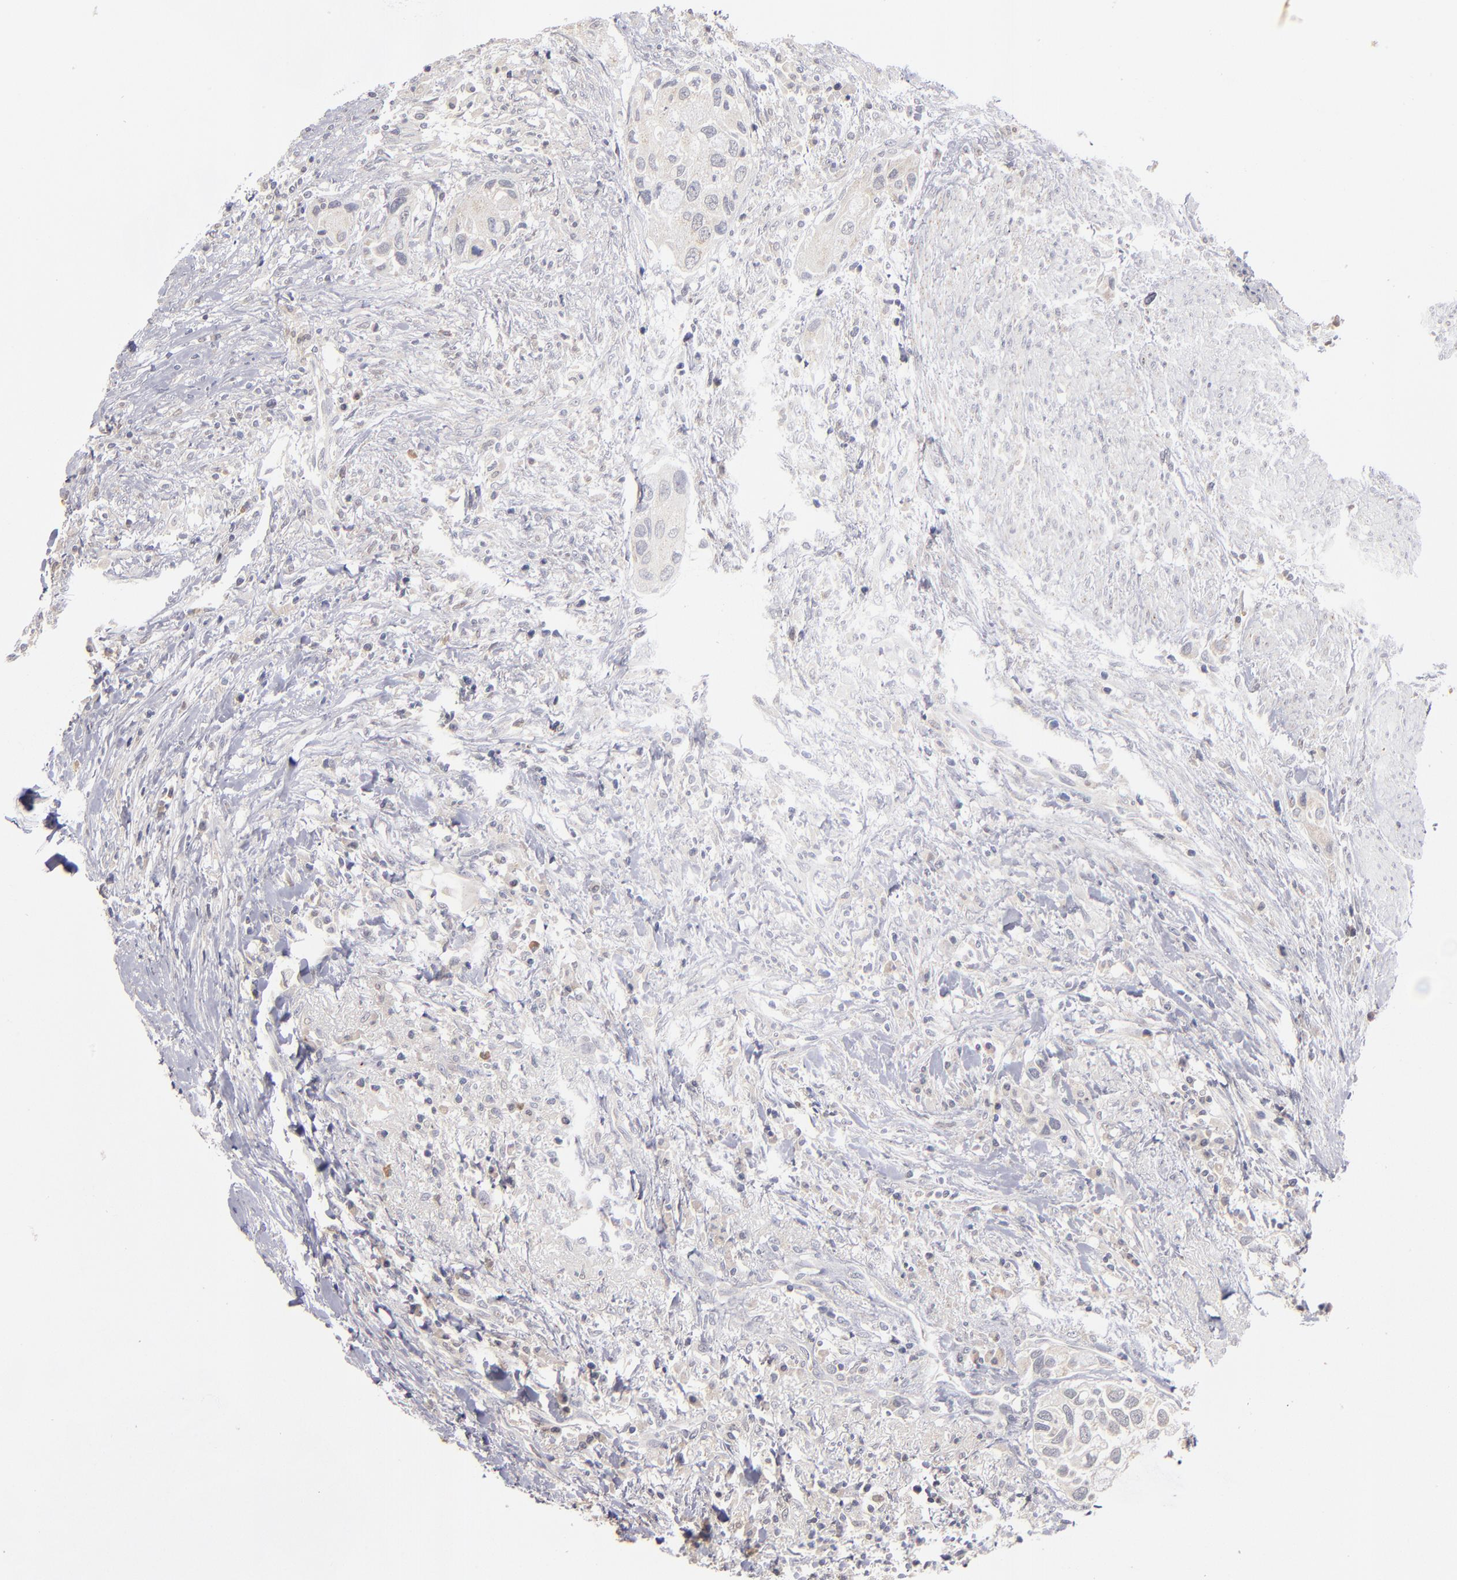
{"staining": {"intensity": "negative", "quantity": "none", "location": "none"}, "tissue": "urothelial cancer", "cell_type": "Tumor cells", "image_type": "cancer", "snomed": [{"axis": "morphology", "description": "Urothelial carcinoma, High grade"}, {"axis": "topography", "description": "Urinary bladder"}], "caption": "This photomicrograph is of urothelial carcinoma (high-grade) stained with IHC to label a protein in brown with the nuclei are counter-stained blue. There is no expression in tumor cells.", "gene": "EXD2", "patient": {"sex": "male", "age": 66}}